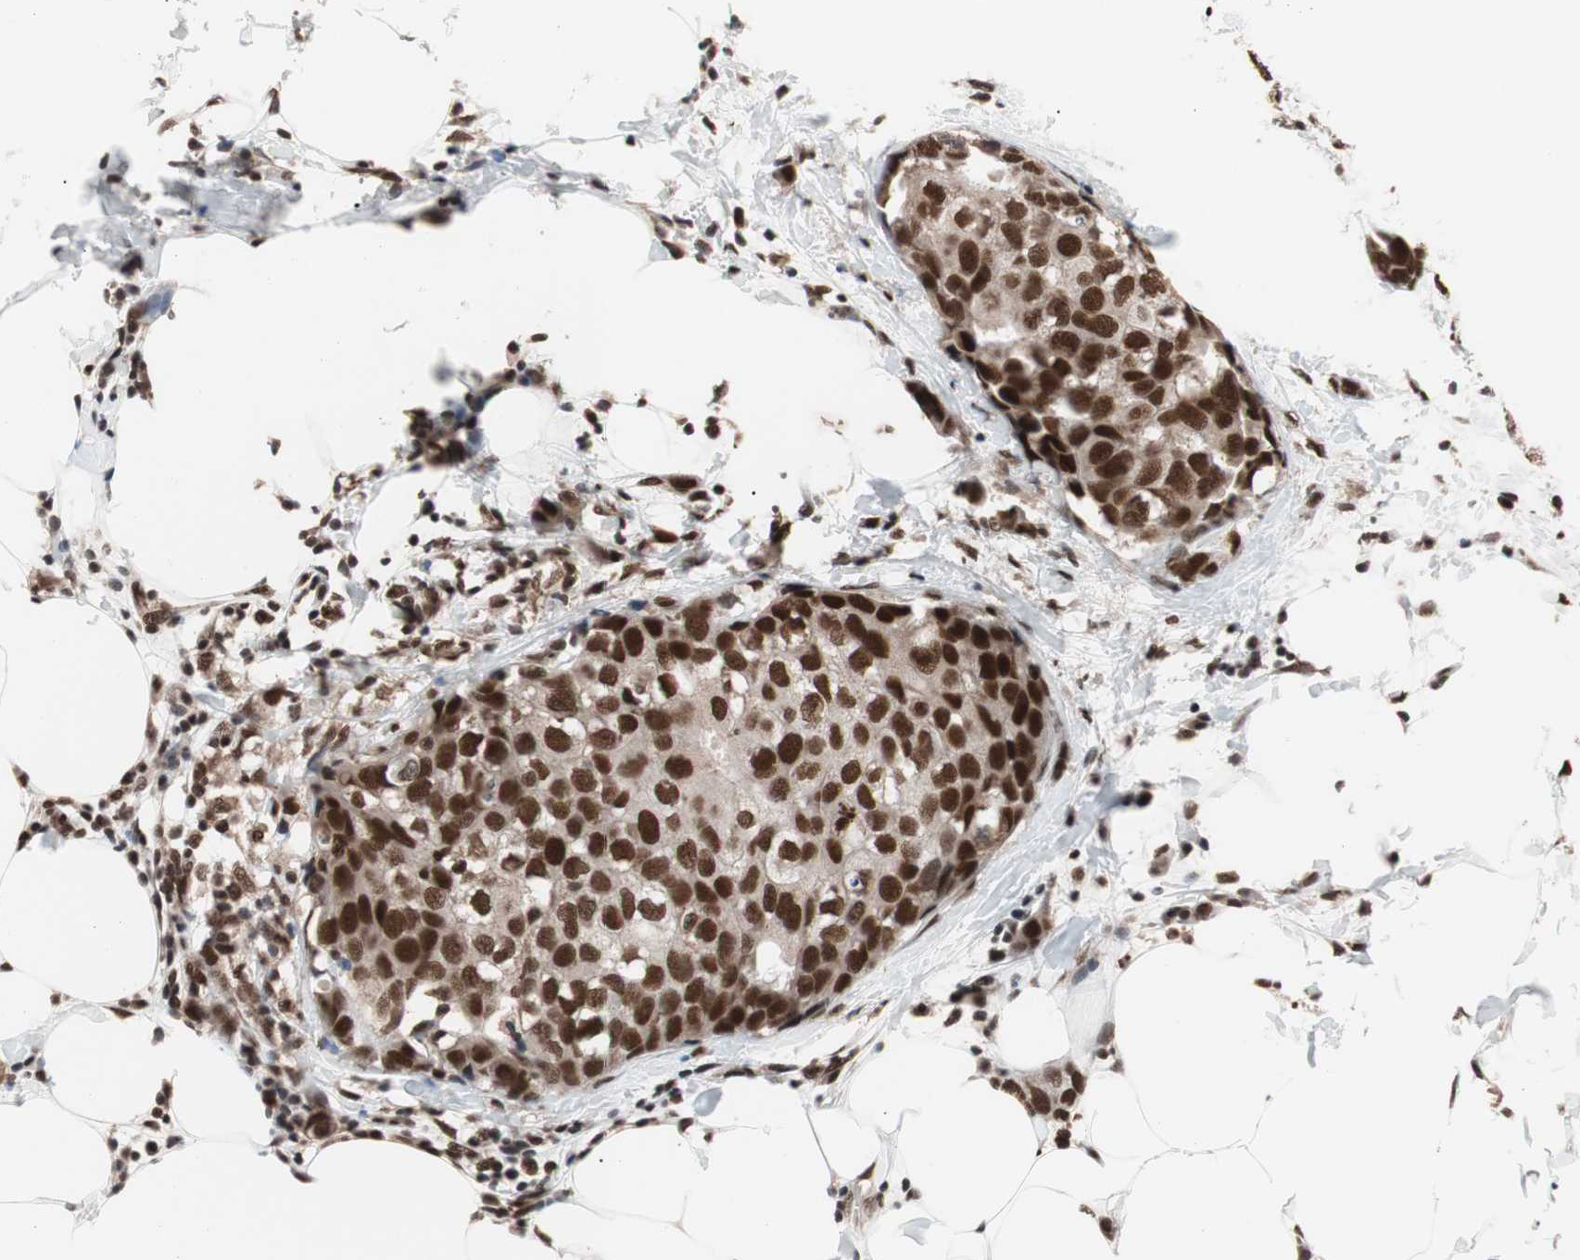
{"staining": {"intensity": "strong", "quantity": ">75%", "location": "nuclear"}, "tissue": "breast cancer", "cell_type": "Tumor cells", "image_type": "cancer", "snomed": [{"axis": "morphology", "description": "Normal tissue, NOS"}, {"axis": "morphology", "description": "Duct carcinoma"}, {"axis": "topography", "description": "Breast"}], "caption": "Human breast cancer (intraductal carcinoma) stained for a protein (brown) reveals strong nuclear positive positivity in about >75% of tumor cells.", "gene": "CHAMP1", "patient": {"sex": "female", "age": 50}}